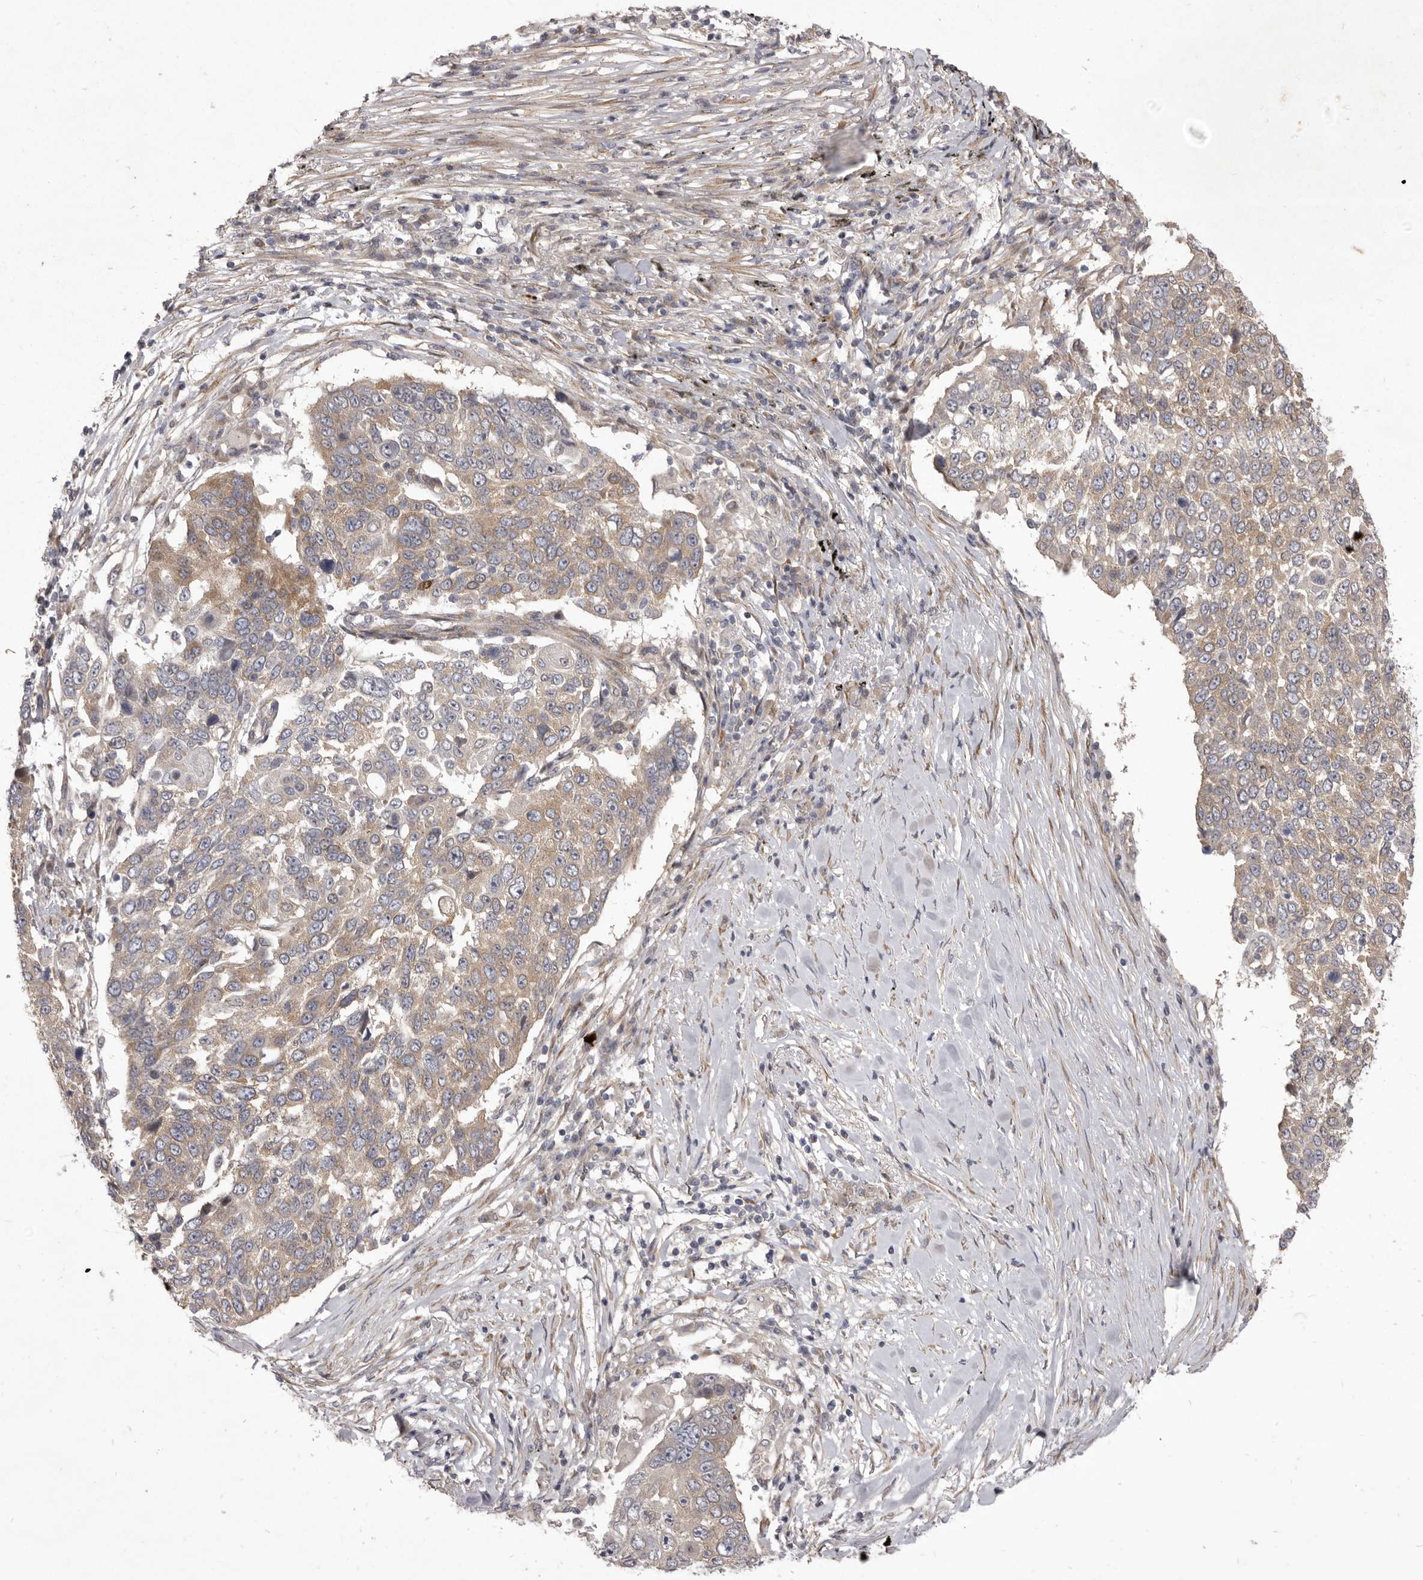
{"staining": {"intensity": "moderate", "quantity": ">75%", "location": "cytoplasmic/membranous"}, "tissue": "lung cancer", "cell_type": "Tumor cells", "image_type": "cancer", "snomed": [{"axis": "morphology", "description": "Squamous cell carcinoma, NOS"}, {"axis": "topography", "description": "Lung"}], "caption": "Immunohistochemical staining of human lung squamous cell carcinoma reveals moderate cytoplasmic/membranous protein positivity in approximately >75% of tumor cells. (DAB IHC with brightfield microscopy, high magnification).", "gene": "TBC1D8B", "patient": {"sex": "male", "age": 66}}